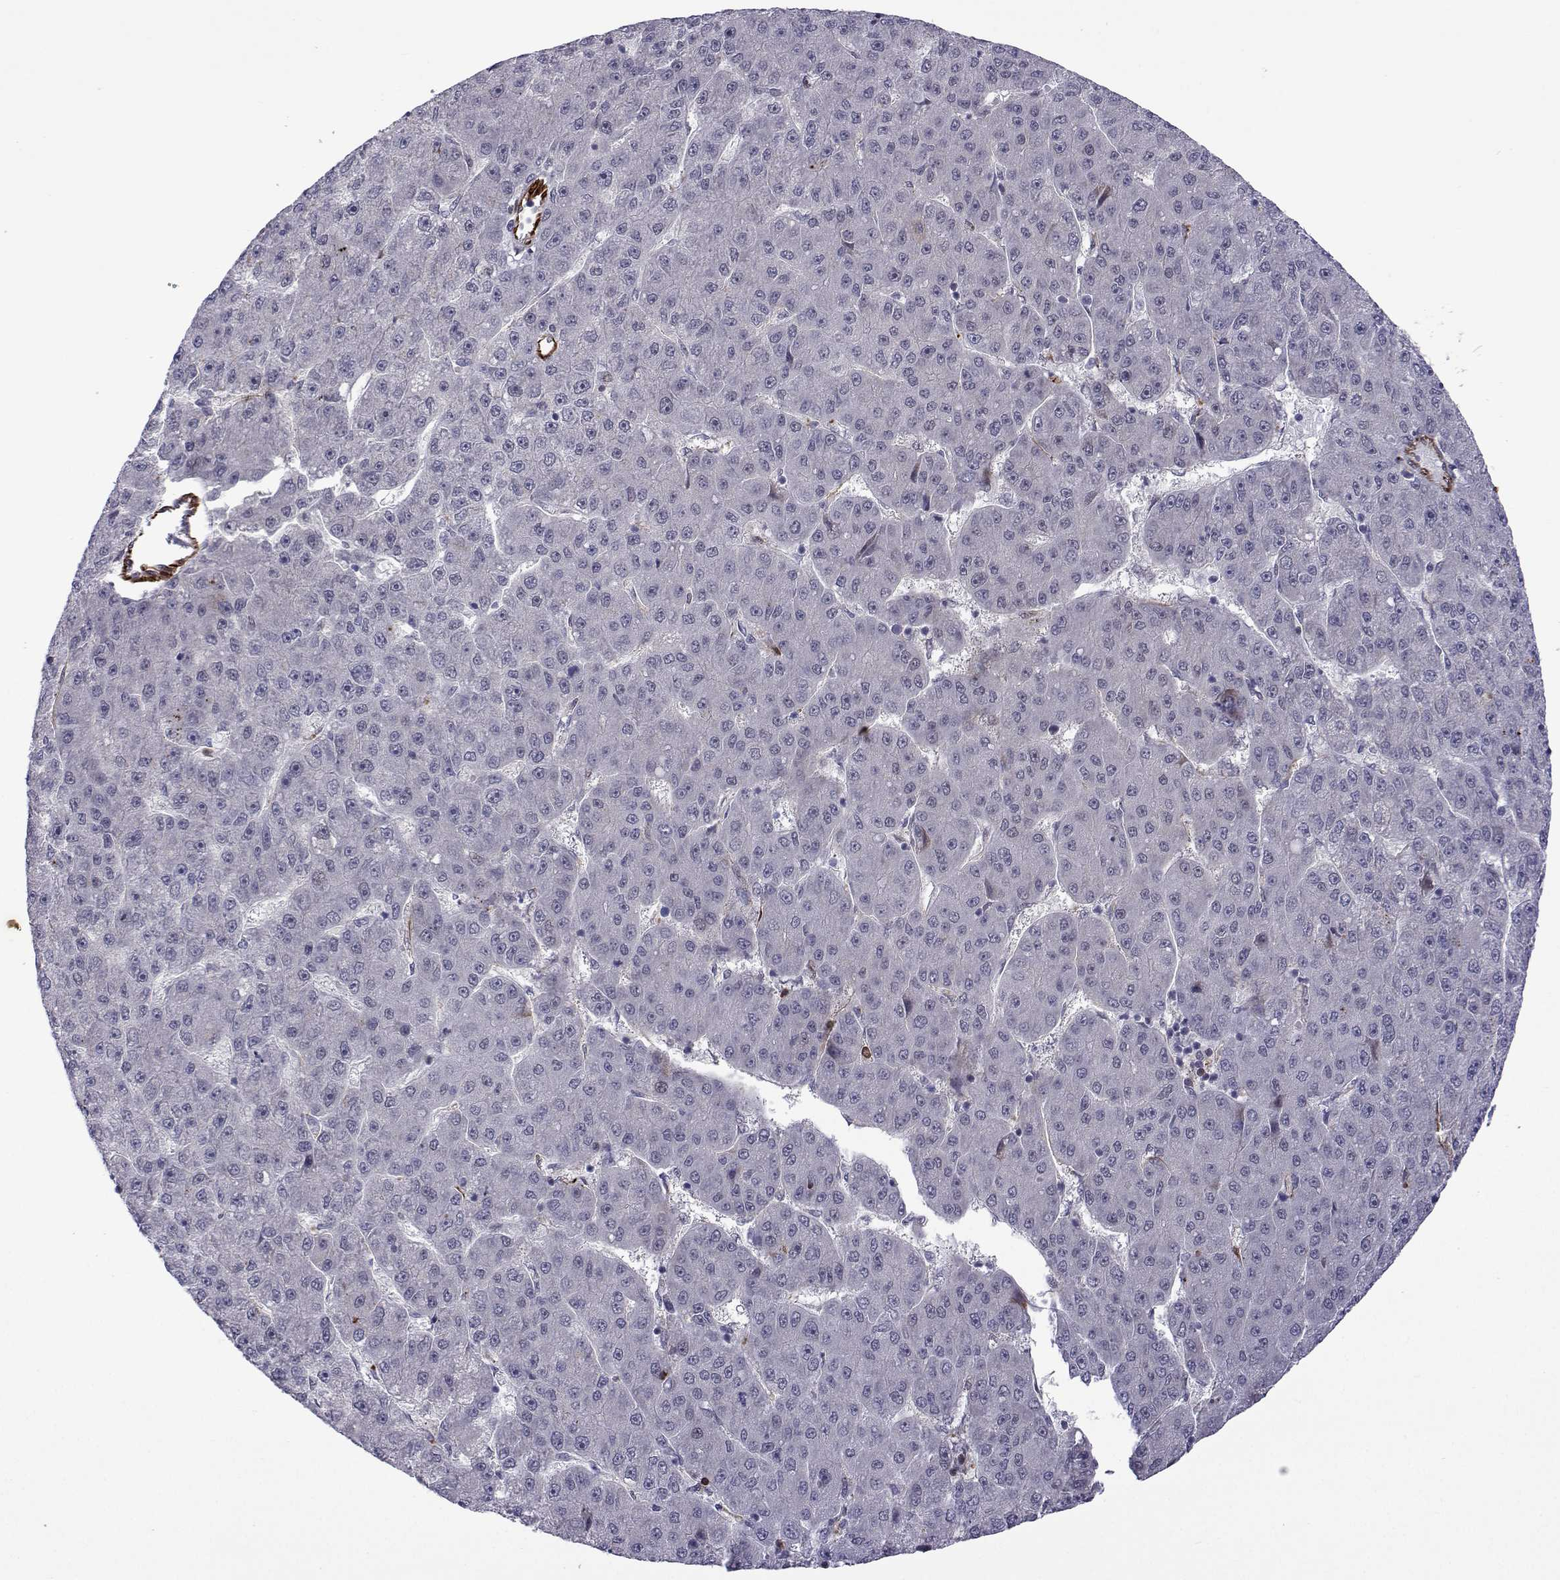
{"staining": {"intensity": "negative", "quantity": "none", "location": "none"}, "tissue": "liver cancer", "cell_type": "Tumor cells", "image_type": "cancer", "snomed": [{"axis": "morphology", "description": "Carcinoma, Hepatocellular, NOS"}, {"axis": "topography", "description": "Liver"}], "caption": "There is no significant staining in tumor cells of hepatocellular carcinoma (liver).", "gene": "EFCAB3", "patient": {"sex": "male", "age": 67}}